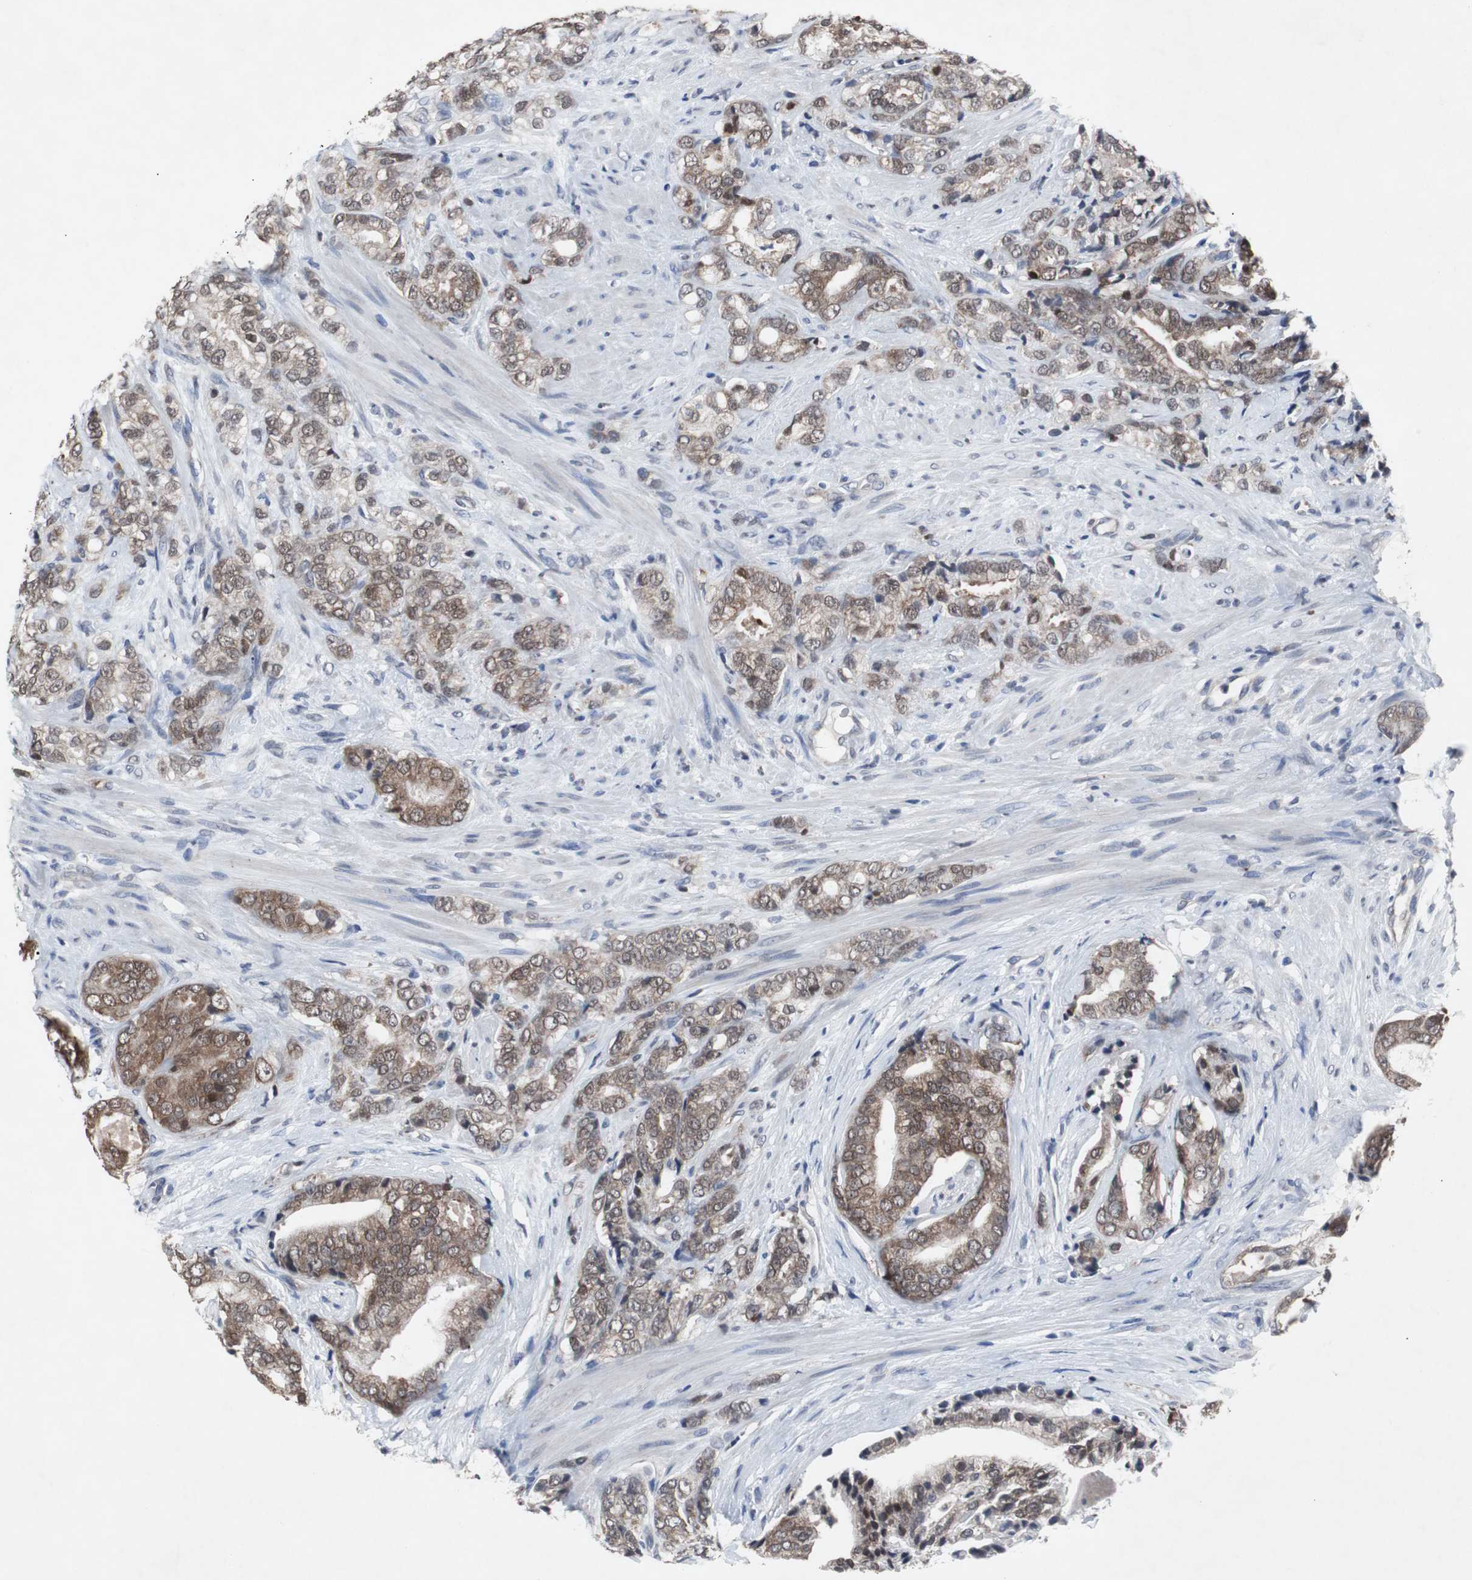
{"staining": {"intensity": "moderate", "quantity": ">75%", "location": "cytoplasmic/membranous,nuclear"}, "tissue": "prostate cancer", "cell_type": "Tumor cells", "image_type": "cancer", "snomed": [{"axis": "morphology", "description": "Adenocarcinoma, Low grade"}, {"axis": "topography", "description": "Prostate"}], "caption": "A brown stain shows moderate cytoplasmic/membranous and nuclear staining of a protein in human adenocarcinoma (low-grade) (prostate) tumor cells. The staining is performed using DAB (3,3'-diaminobenzidine) brown chromogen to label protein expression. The nuclei are counter-stained blue using hematoxylin.", "gene": "RBM47", "patient": {"sex": "male", "age": 58}}